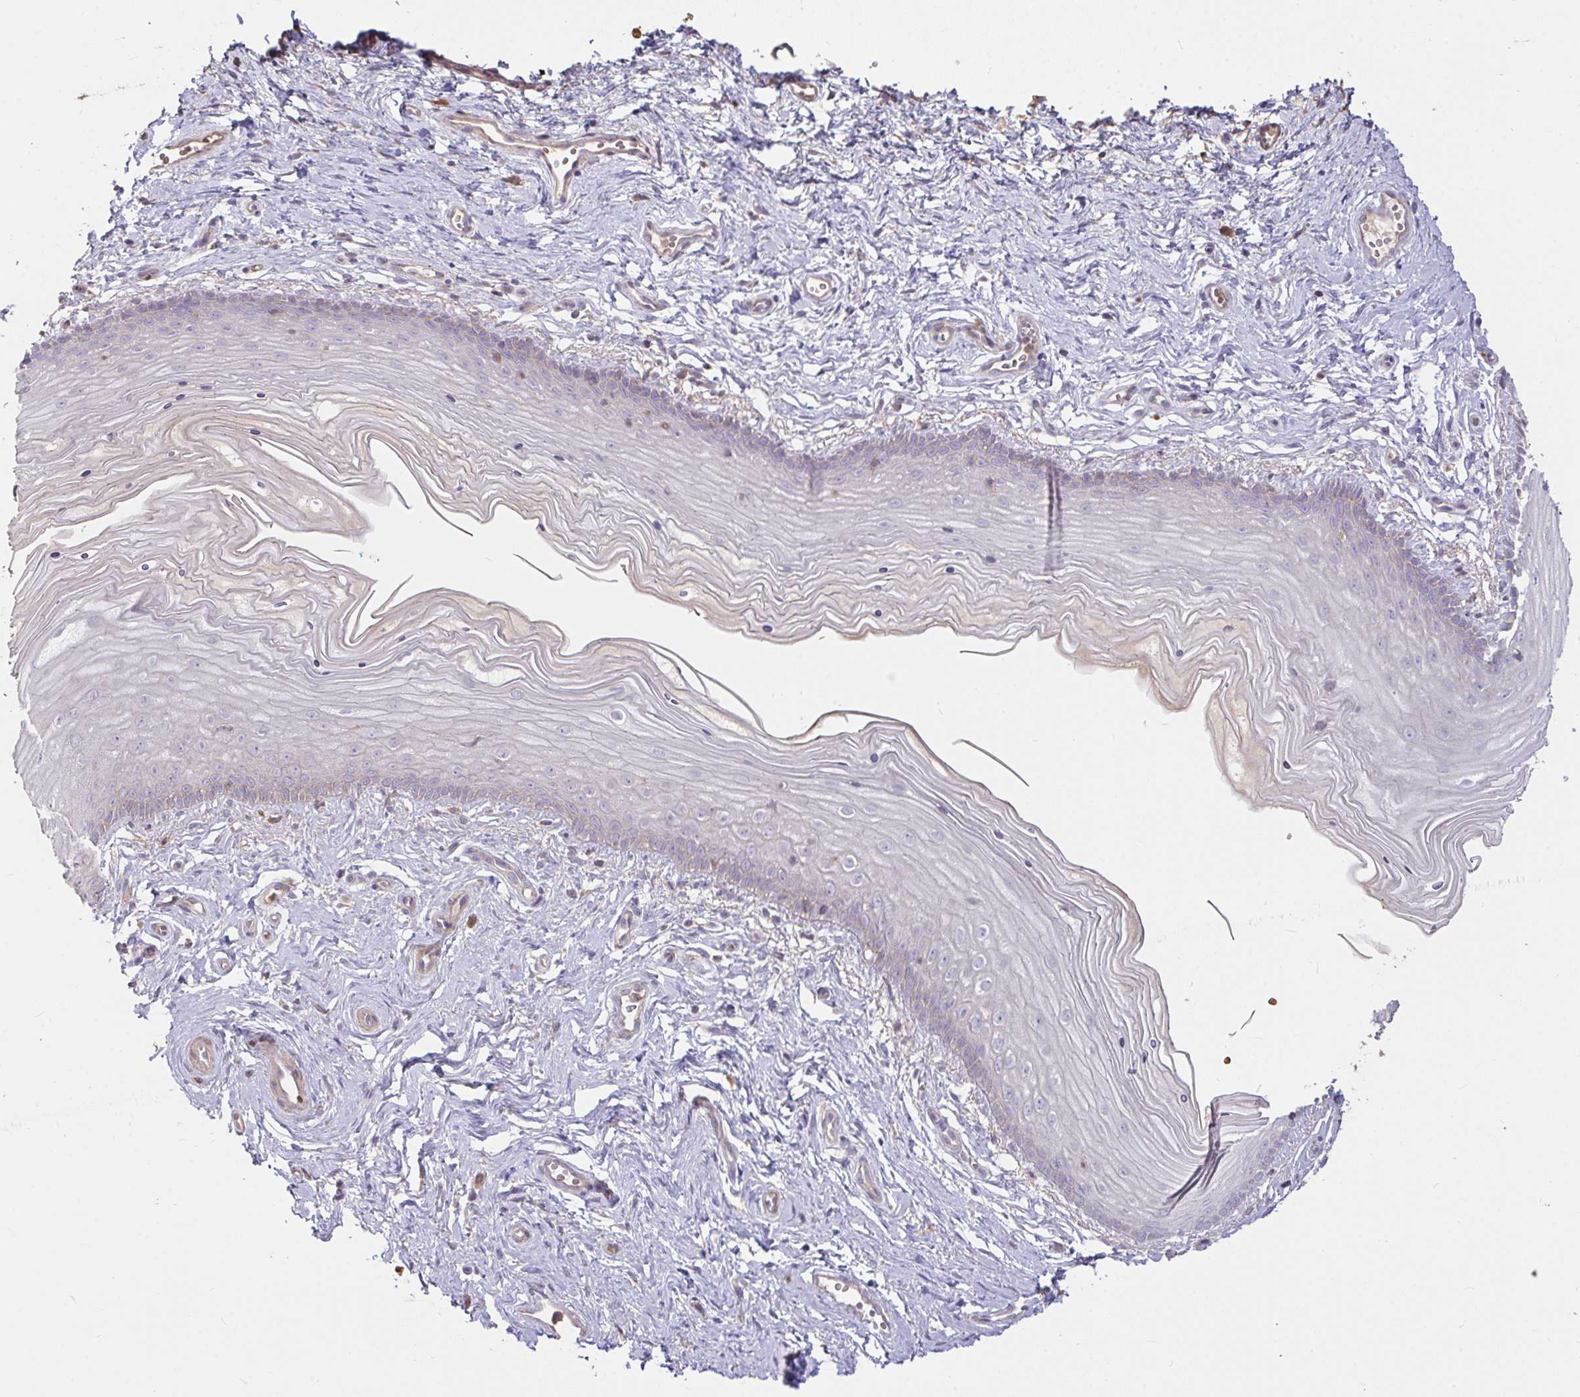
{"staining": {"intensity": "negative", "quantity": "none", "location": "none"}, "tissue": "vagina", "cell_type": "Squamous epithelial cells", "image_type": "normal", "snomed": [{"axis": "morphology", "description": "Normal tissue, NOS"}, {"axis": "topography", "description": "Vagina"}], "caption": "Immunohistochemistry of normal human vagina exhibits no staining in squamous epithelial cells.", "gene": "FCER1A", "patient": {"sex": "female", "age": 38}}